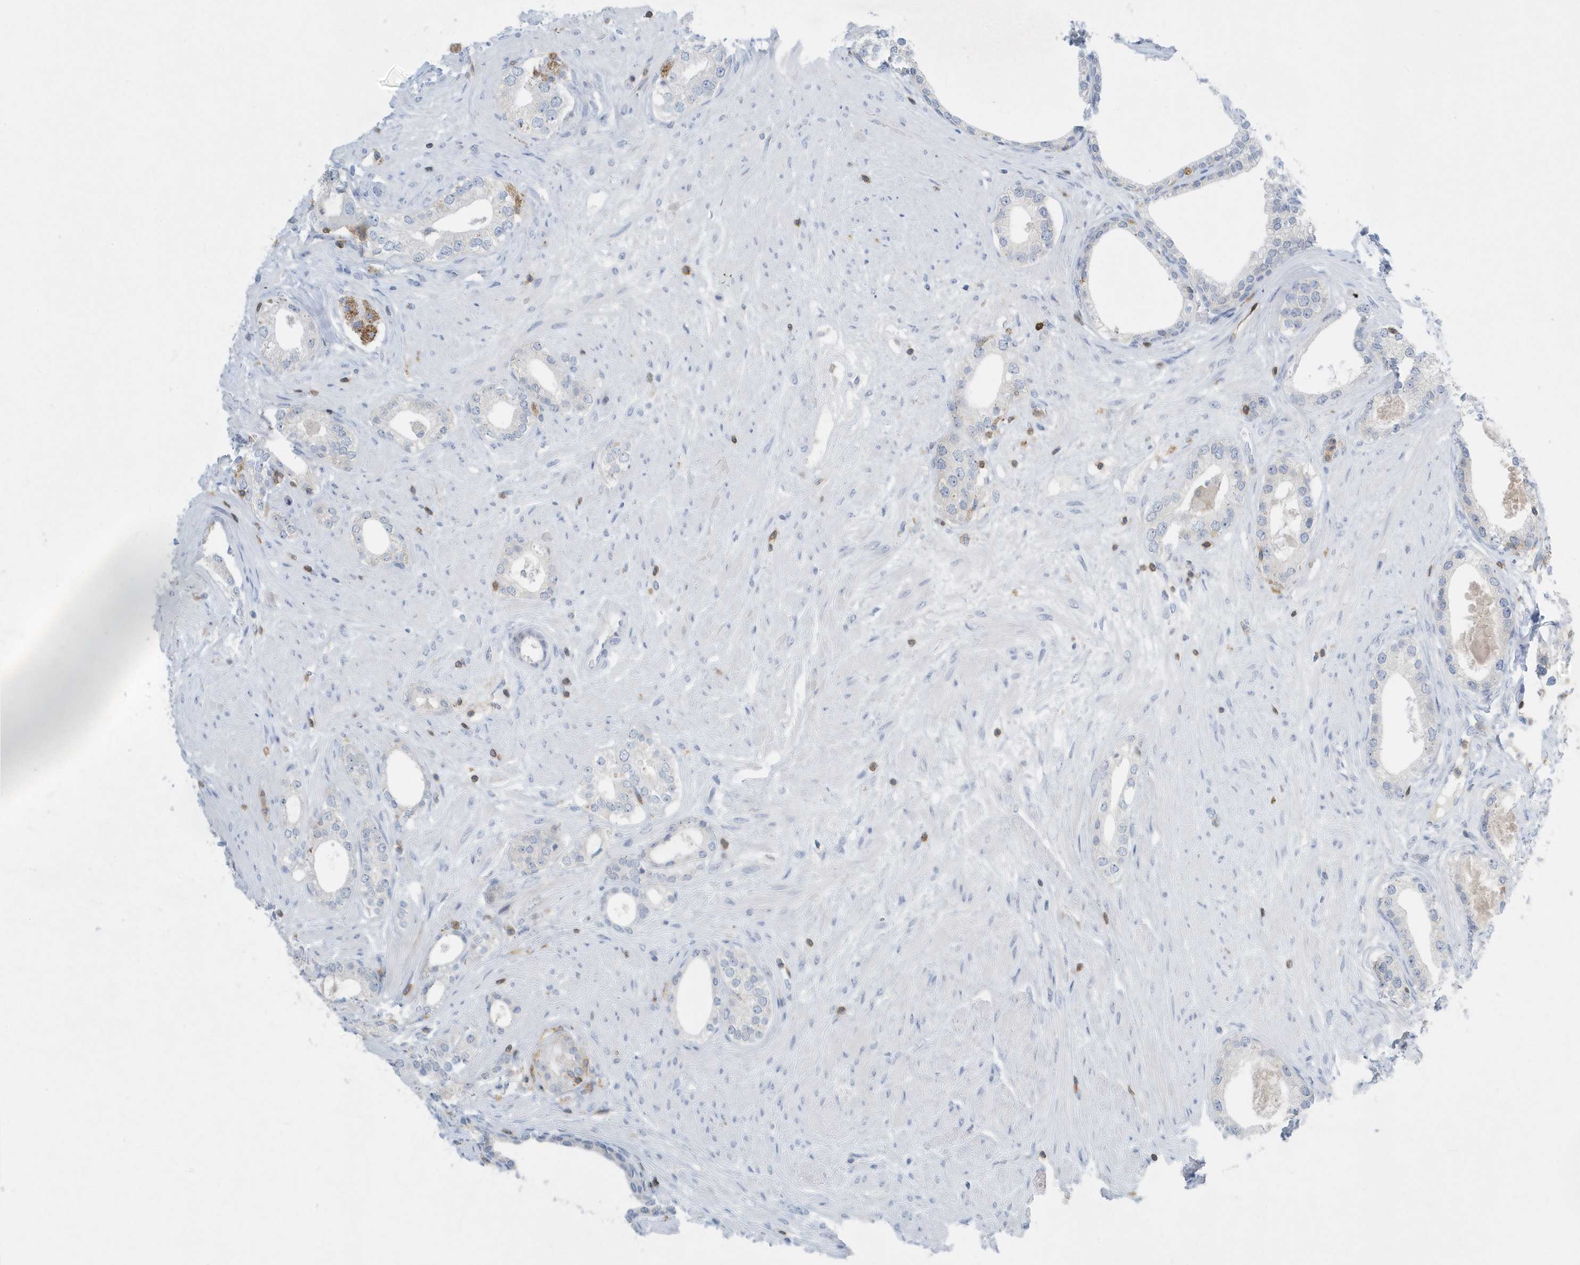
{"staining": {"intensity": "negative", "quantity": "none", "location": "none"}, "tissue": "prostate cancer", "cell_type": "Tumor cells", "image_type": "cancer", "snomed": [{"axis": "morphology", "description": "Adenocarcinoma, High grade"}, {"axis": "topography", "description": "Prostate"}], "caption": "The histopathology image shows no staining of tumor cells in prostate cancer (high-grade adenocarcinoma).", "gene": "PSD4", "patient": {"sex": "male", "age": 63}}